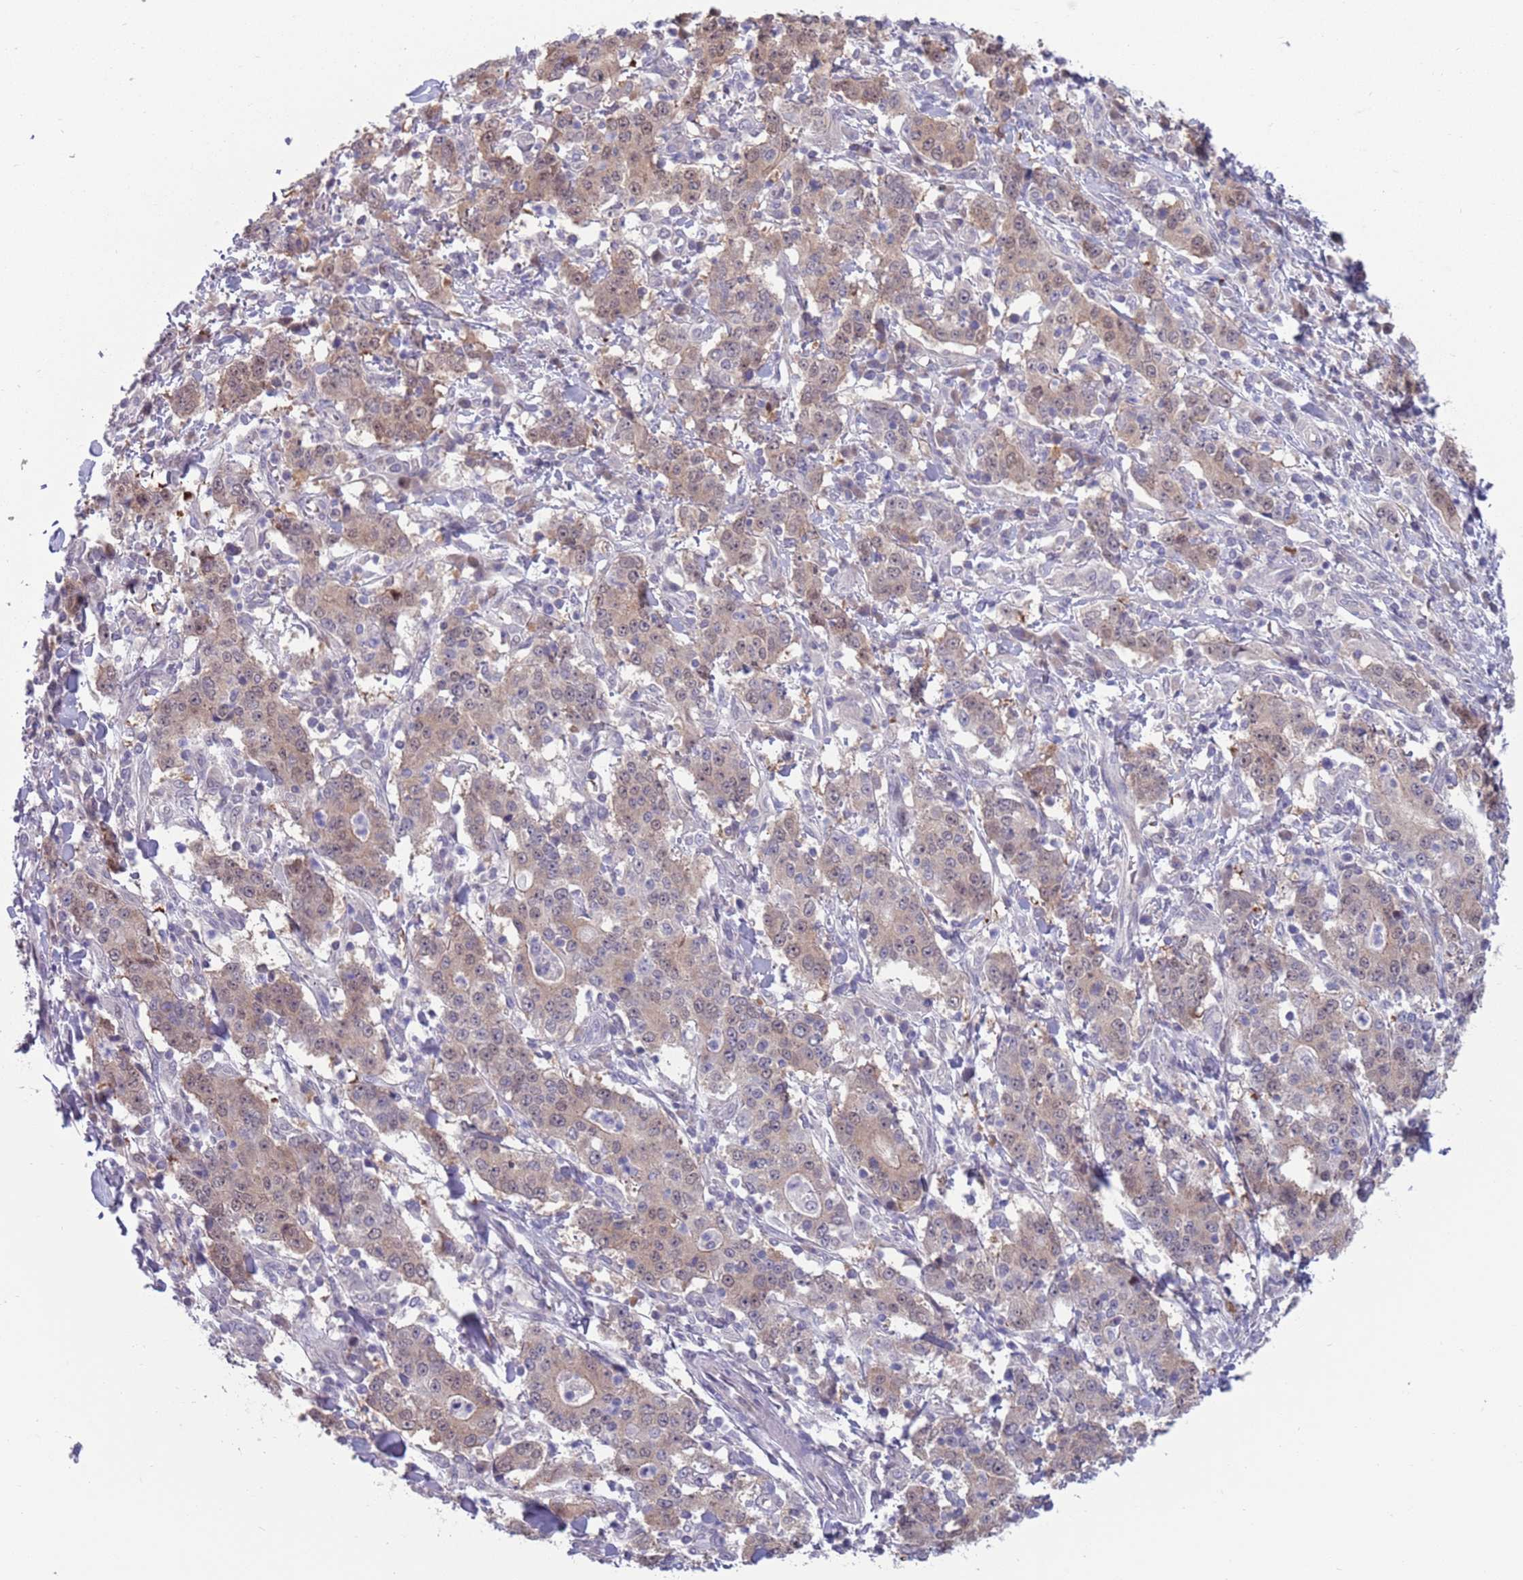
{"staining": {"intensity": "weak", "quantity": ">75%", "location": "cytoplasmic/membranous,nuclear"}, "tissue": "stomach cancer", "cell_type": "Tumor cells", "image_type": "cancer", "snomed": [{"axis": "morphology", "description": "Normal tissue, NOS"}, {"axis": "morphology", "description": "Adenocarcinoma, NOS"}, {"axis": "topography", "description": "Stomach, upper"}, {"axis": "topography", "description": "Stomach"}], "caption": "Immunohistochemical staining of adenocarcinoma (stomach) demonstrates low levels of weak cytoplasmic/membranous and nuclear protein staining in approximately >75% of tumor cells.", "gene": "CLNS1A", "patient": {"sex": "male", "age": 59}}